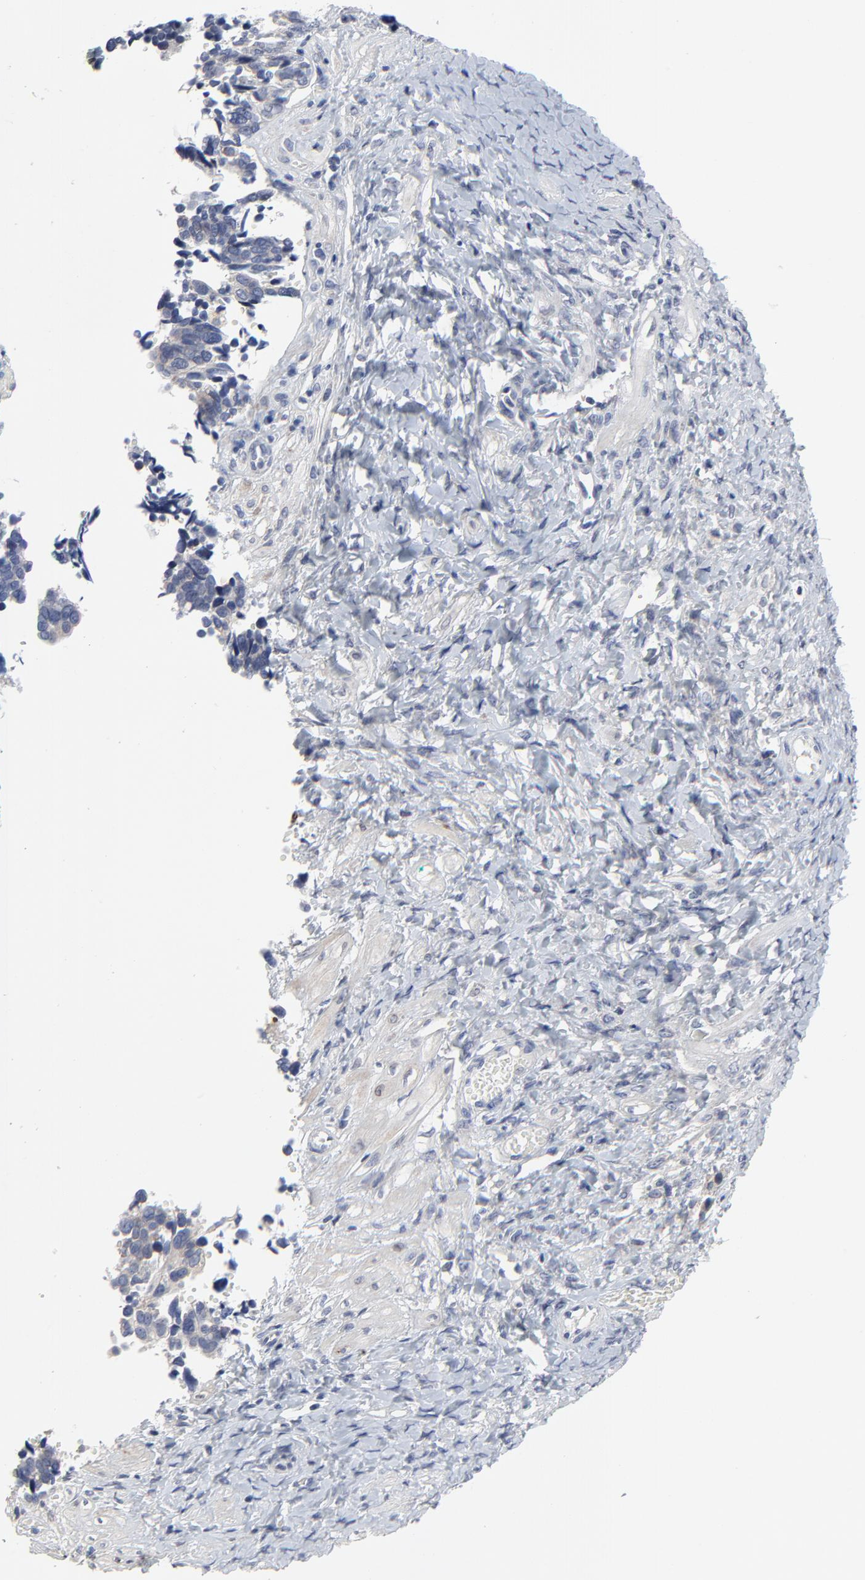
{"staining": {"intensity": "negative", "quantity": "none", "location": "none"}, "tissue": "ovarian cancer", "cell_type": "Tumor cells", "image_type": "cancer", "snomed": [{"axis": "morphology", "description": "Cystadenocarcinoma, serous, NOS"}, {"axis": "topography", "description": "Ovary"}], "caption": "A micrograph of human serous cystadenocarcinoma (ovarian) is negative for staining in tumor cells.", "gene": "NLGN3", "patient": {"sex": "female", "age": 77}}